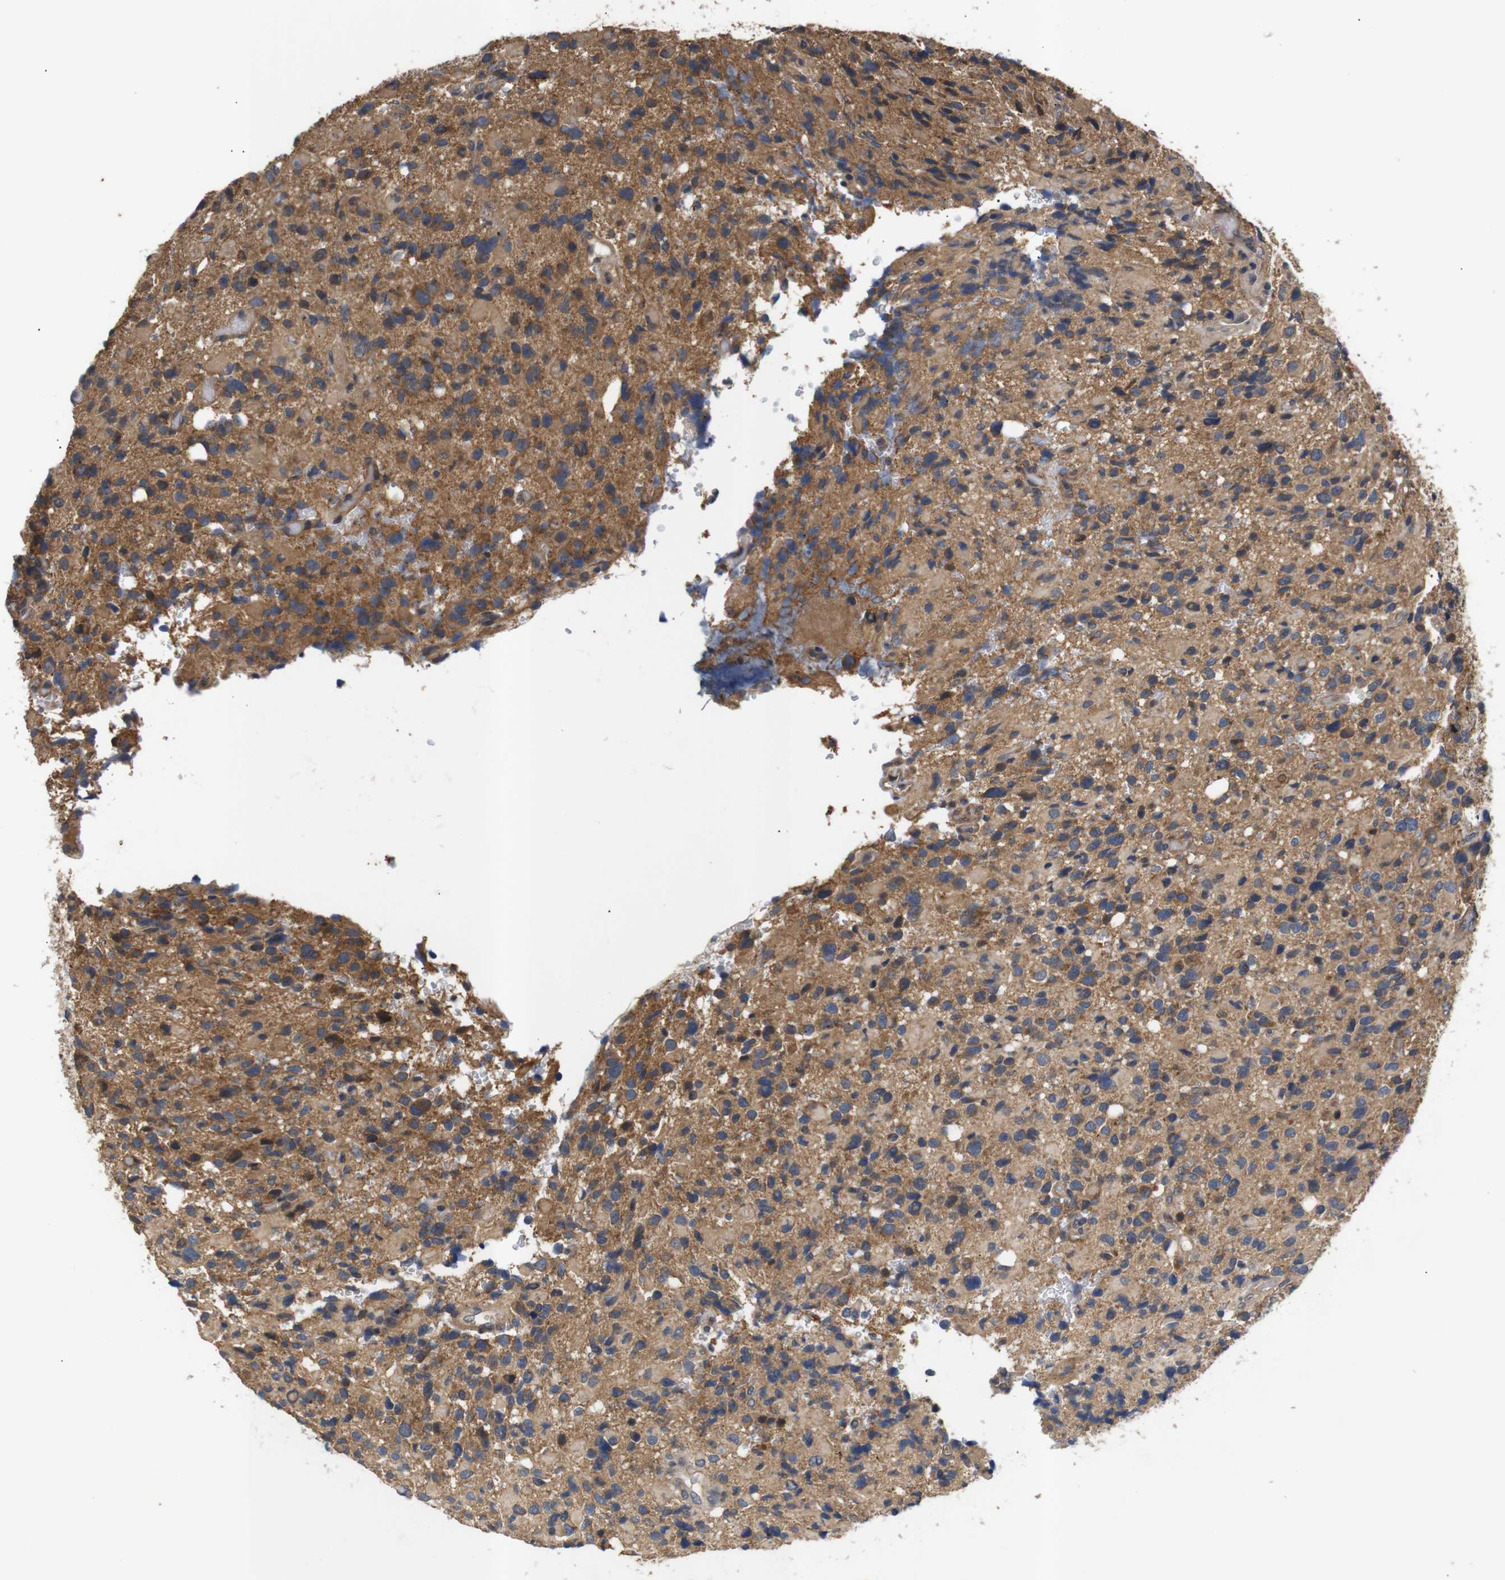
{"staining": {"intensity": "moderate", "quantity": ">75%", "location": "cytoplasmic/membranous"}, "tissue": "glioma", "cell_type": "Tumor cells", "image_type": "cancer", "snomed": [{"axis": "morphology", "description": "Glioma, malignant, High grade"}, {"axis": "topography", "description": "Brain"}], "caption": "A histopathology image showing moderate cytoplasmic/membranous positivity in about >75% of tumor cells in high-grade glioma (malignant), as visualized by brown immunohistochemical staining.", "gene": "RIPK1", "patient": {"sex": "male", "age": 48}}